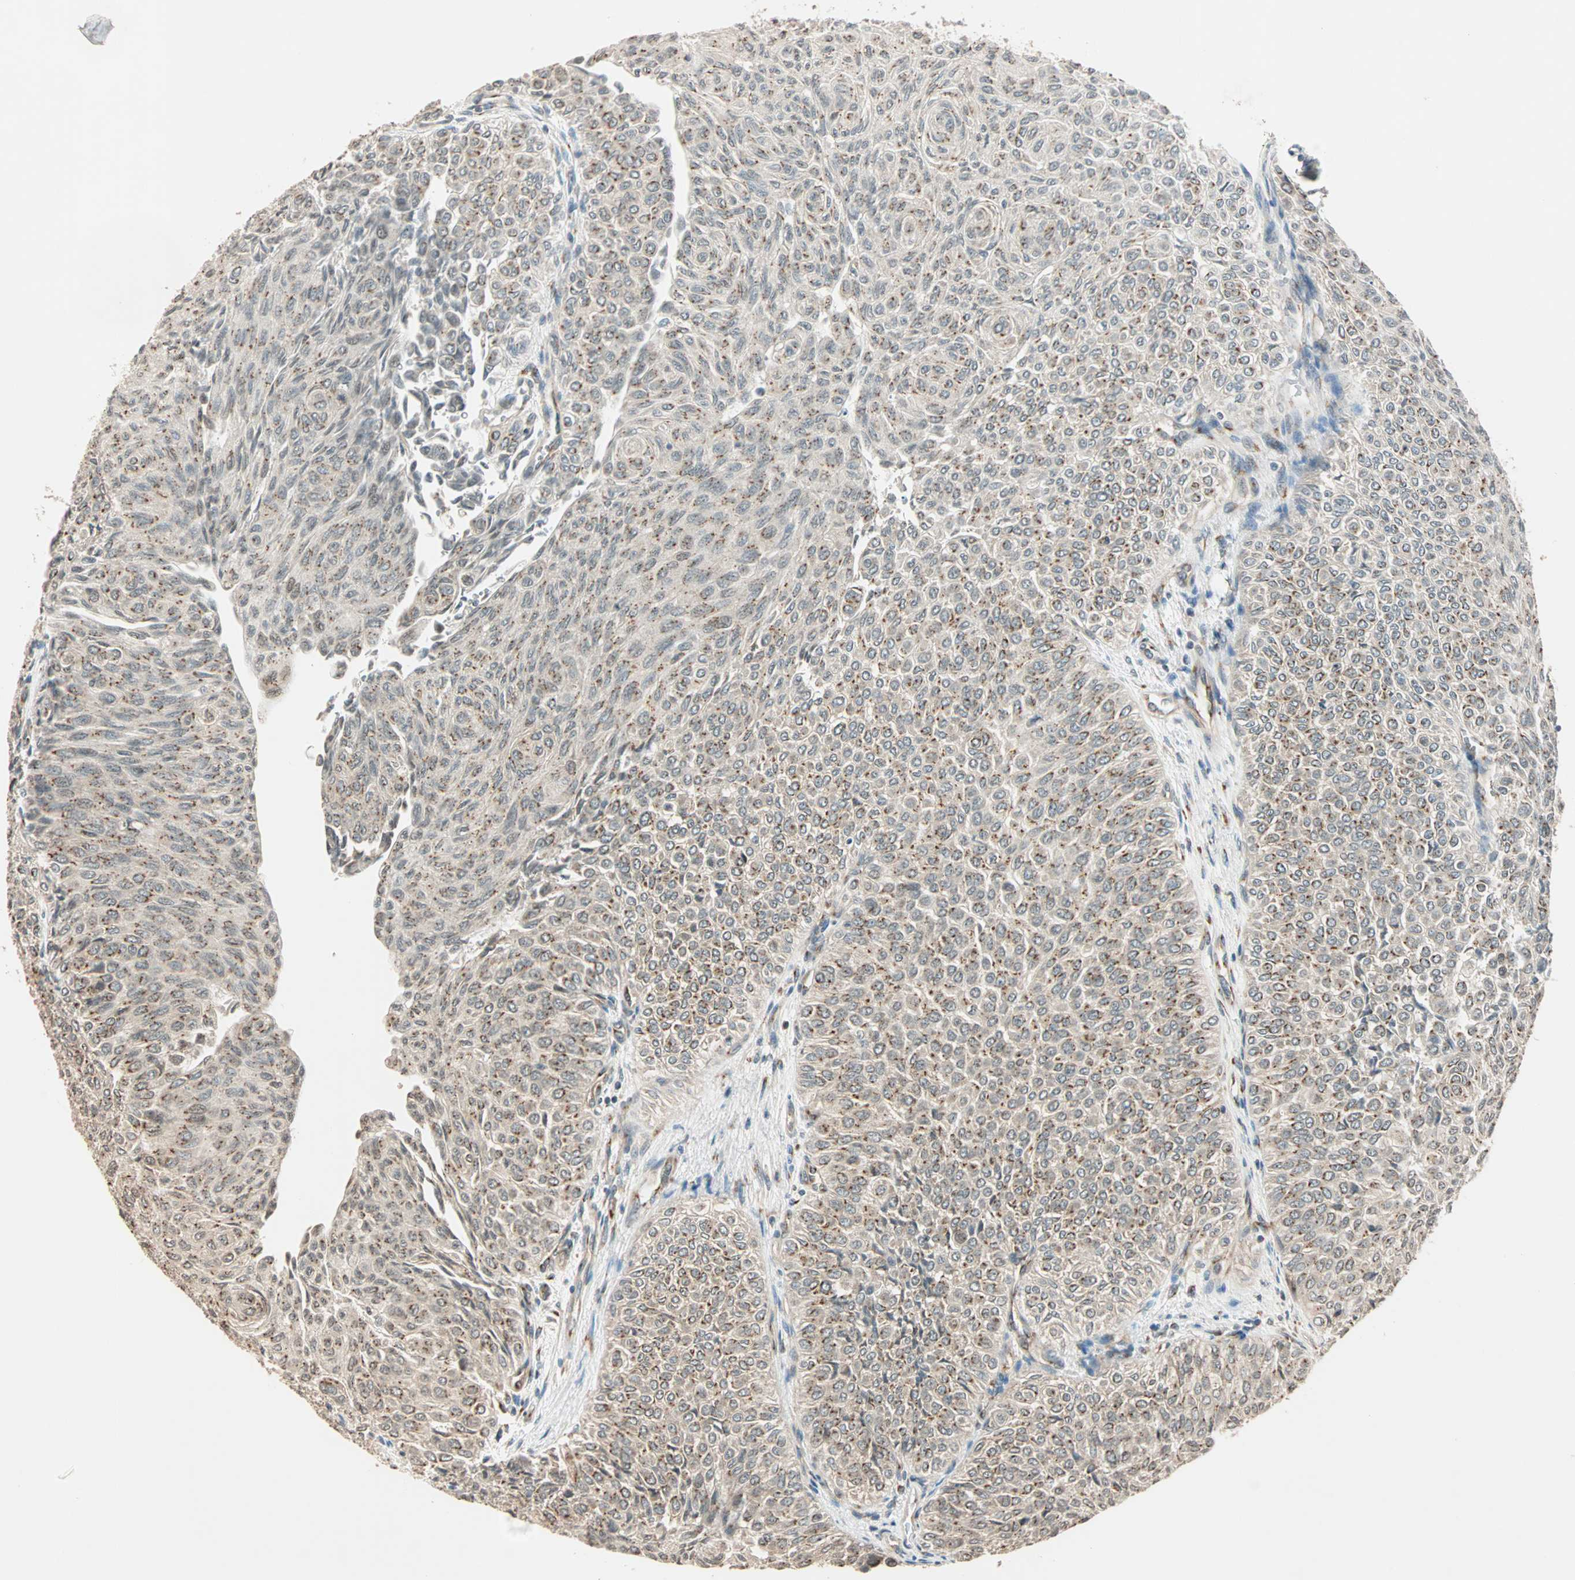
{"staining": {"intensity": "weak", "quantity": "25%-75%", "location": "cytoplasmic/membranous"}, "tissue": "urothelial cancer", "cell_type": "Tumor cells", "image_type": "cancer", "snomed": [{"axis": "morphology", "description": "Urothelial carcinoma, Low grade"}, {"axis": "topography", "description": "Urinary bladder"}], "caption": "This micrograph shows immunohistochemistry (IHC) staining of urothelial carcinoma (low-grade), with low weak cytoplasmic/membranous positivity in approximately 25%-75% of tumor cells.", "gene": "PRDM2", "patient": {"sex": "male", "age": 78}}